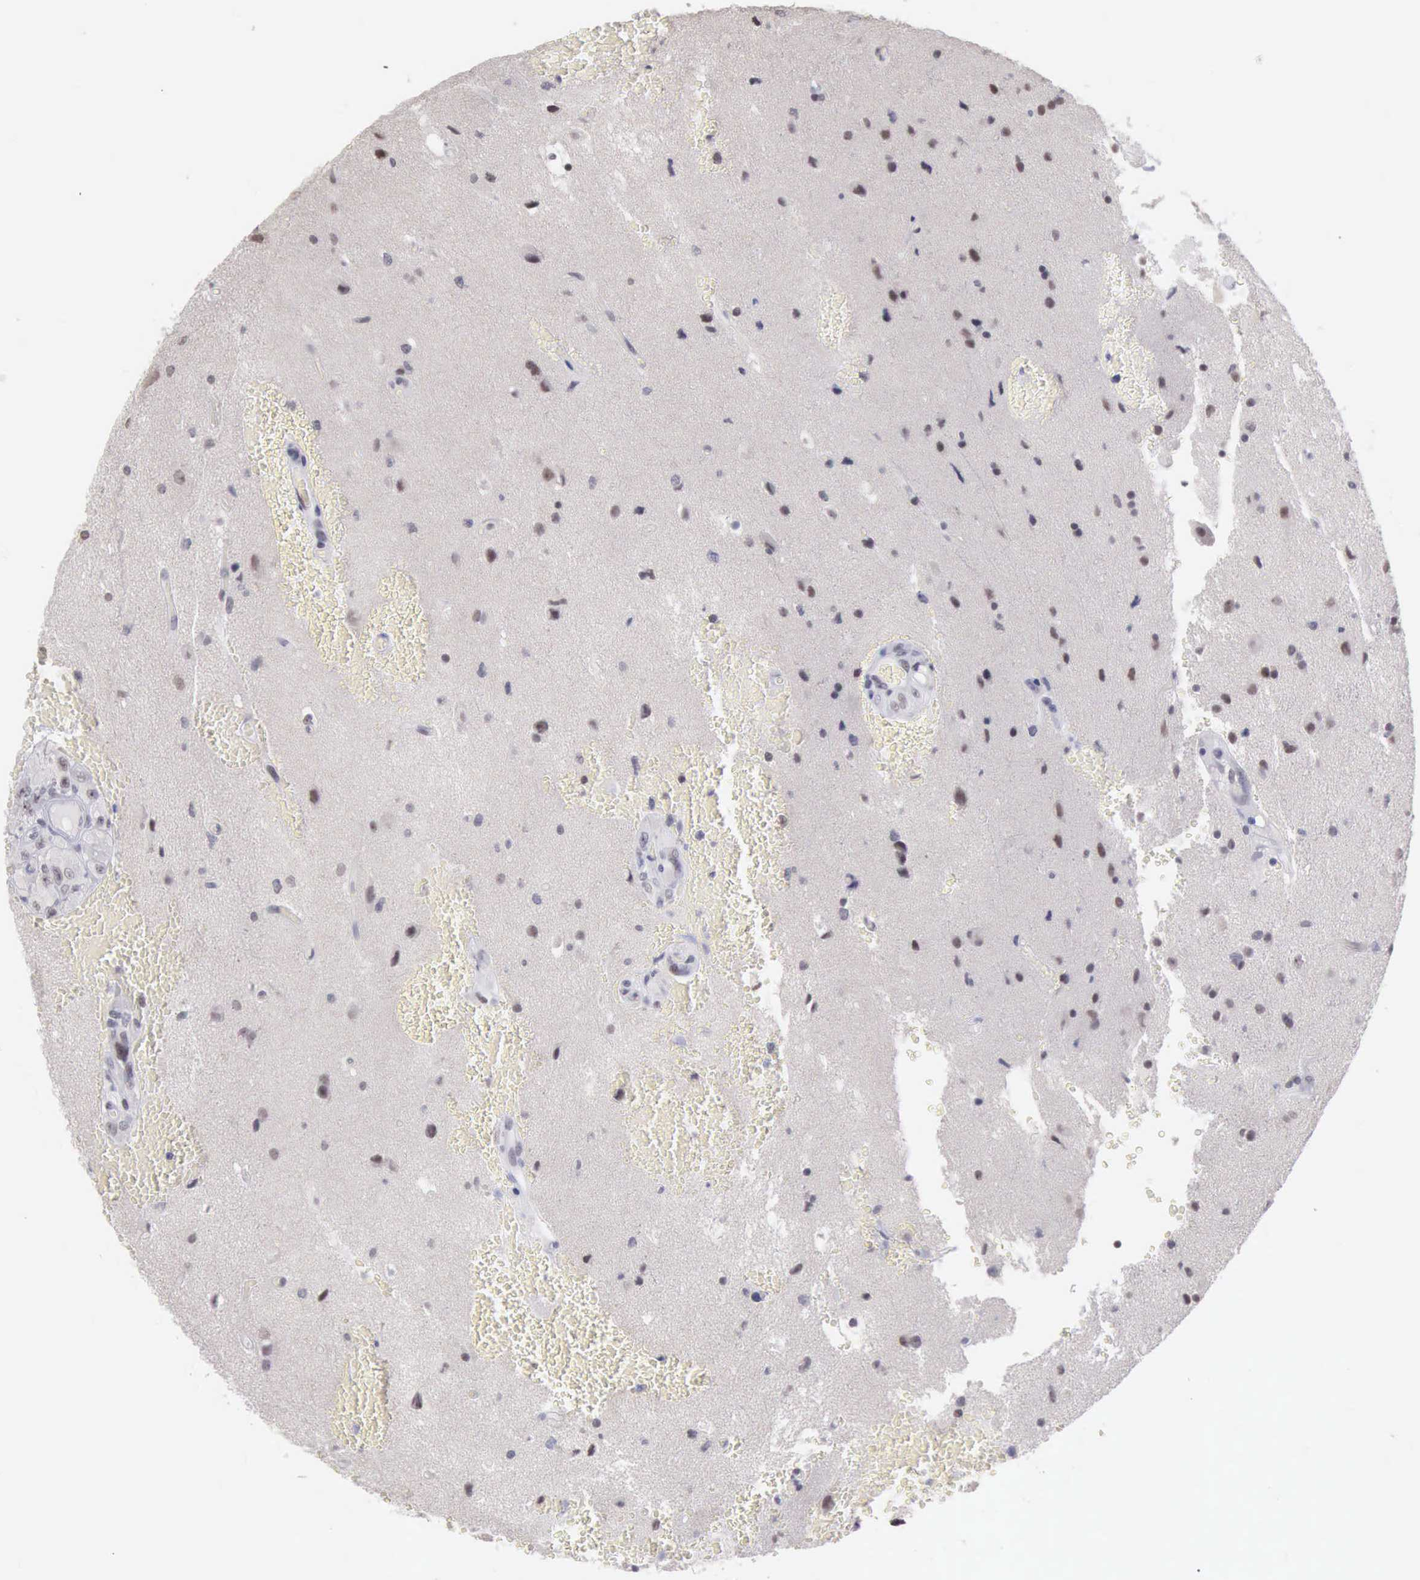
{"staining": {"intensity": "weak", "quantity": "25%-75%", "location": "nuclear"}, "tissue": "glioma", "cell_type": "Tumor cells", "image_type": "cancer", "snomed": [{"axis": "morphology", "description": "Glioma, malignant, High grade"}, {"axis": "topography", "description": "Brain"}], "caption": "Immunohistochemistry (IHC) staining of glioma, which shows low levels of weak nuclear expression in approximately 25%-75% of tumor cells indicating weak nuclear protein positivity. The staining was performed using DAB (brown) for protein detection and nuclei were counterstained in hematoxylin (blue).", "gene": "TAF1", "patient": {"sex": "male", "age": 48}}